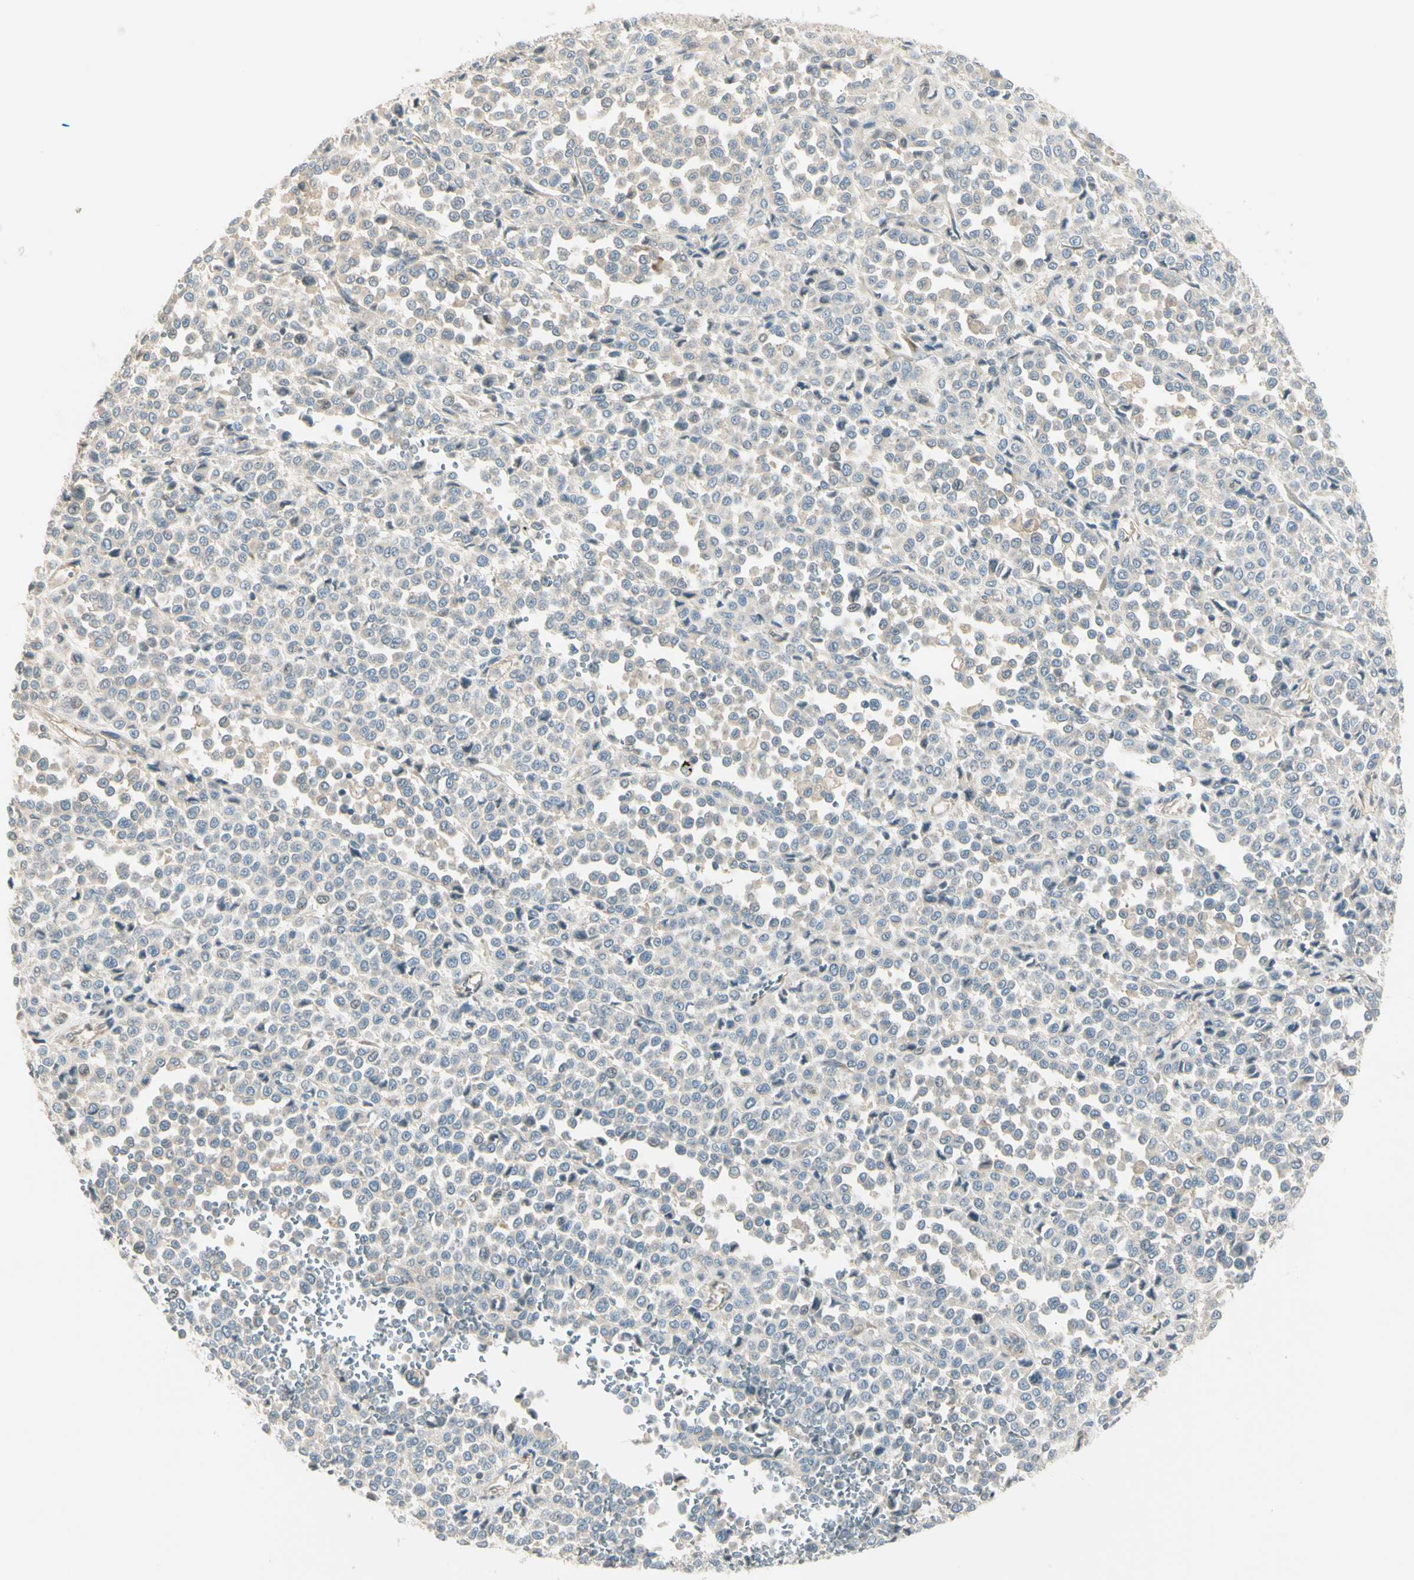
{"staining": {"intensity": "negative", "quantity": "none", "location": "none"}, "tissue": "melanoma", "cell_type": "Tumor cells", "image_type": "cancer", "snomed": [{"axis": "morphology", "description": "Malignant melanoma, Metastatic site"}, {"axis": "topography", "description": "Pancreas"}], "caption": "The immunohistochemistry (IHC) photomicrograph has no significant positivity in tumor cells of melanoma tissue. (Stains: DAB immunohistochemistry with hematoxylin counter stain, Microscopy: brightfield microscopy at high magnification).", "gene": "ADGRA3", "patient": {"sex": "female", "age": 30}}